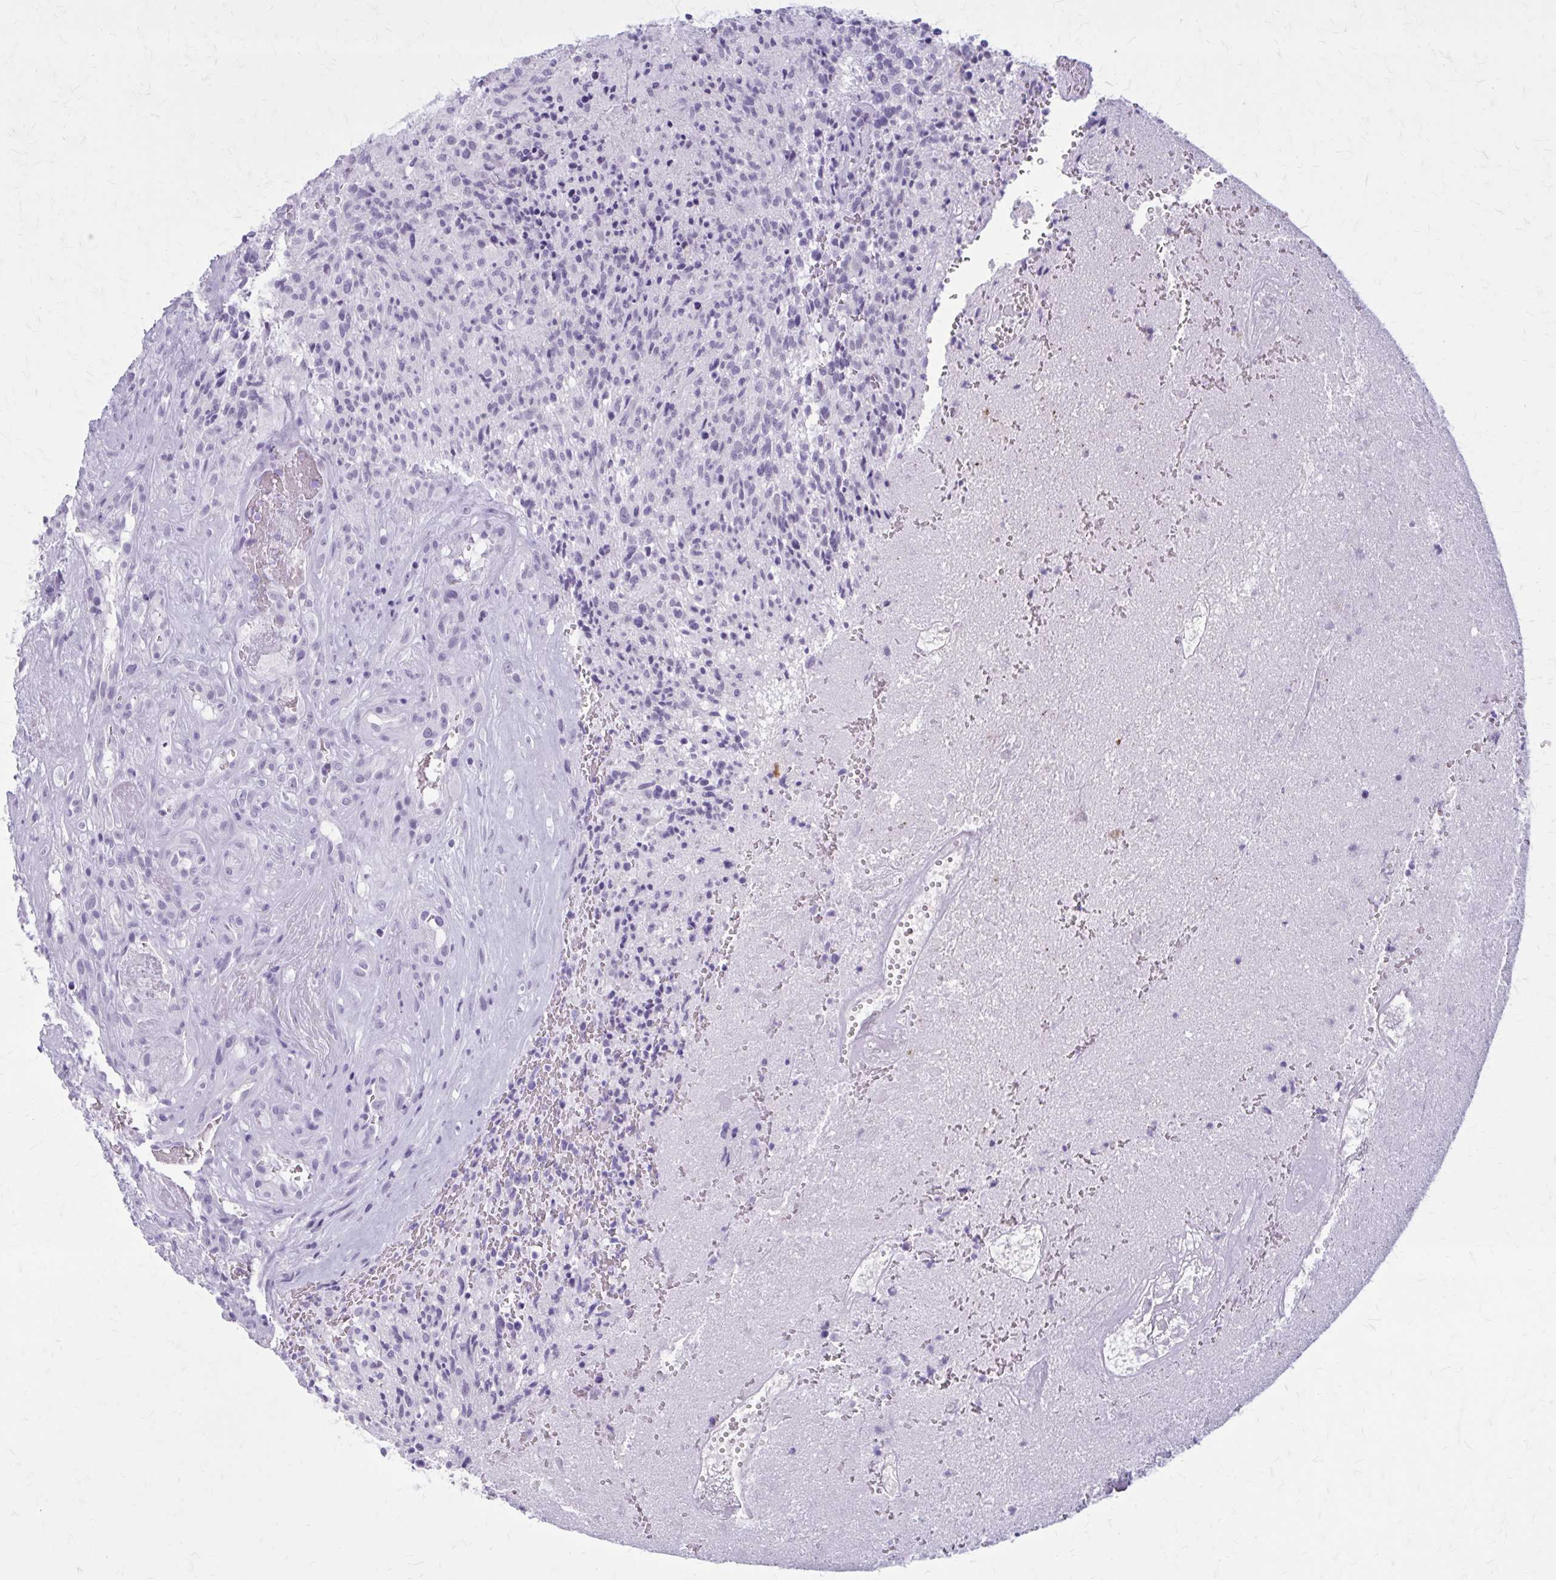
{"staining": {"intensity": "negative", "quantity": "none", "location": "none"}, "tissue": "glioma", "cell_type": "Tumor cells", "image_type": "cancer", "snomed": [{"axis": "morphology", "description": "Glioma, malignant, High grade"}, {"axis": "topography", "description": "Brain"}], "caption": "Micrograph shows no significant protein positivity in tumor cells of glioma.", "gene": "GAD1", "patient": {"sex": "male", "age": 36}}